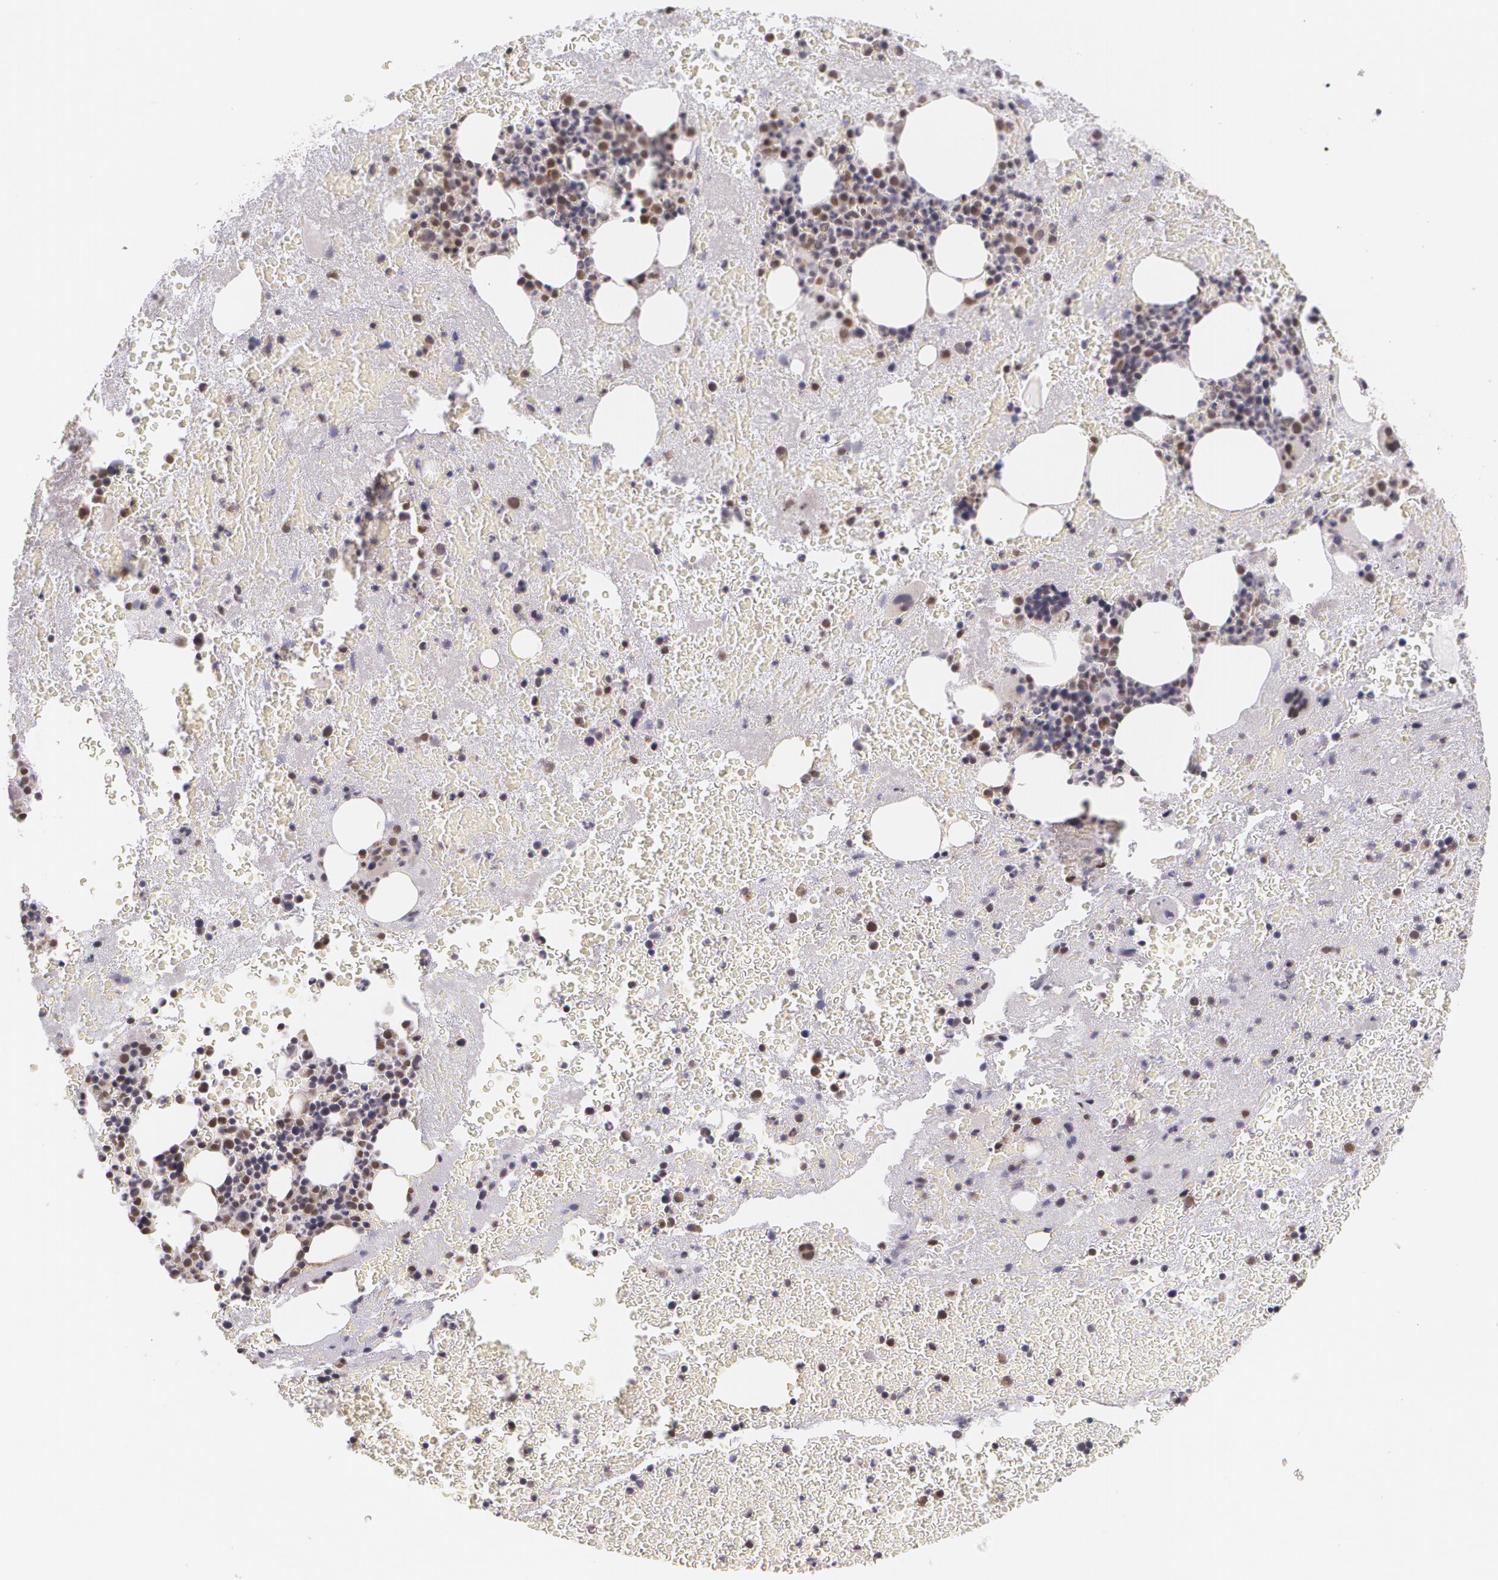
{"staining": {"intensity": "moderate", "quantity": "<25%", "location": "nuclear"}, "tissue": "bone marrow", "cell_type": "Hematopoietic cells", "image_type": "normal", "snomed": [{"axis": "morphology", "description": "Normal tissue, NOS"}, {"axis": "topography", "description": "Bone marrow"}], "caption": "Hematopoietic cells show low levels of moderate nuclear positivity in approximately <25% of cells in benign human bone marrow. (IHC, brightfield microscopy, high magnification).", "gene": "ALX1", "patient": {"sex": "male", "age": 76}}